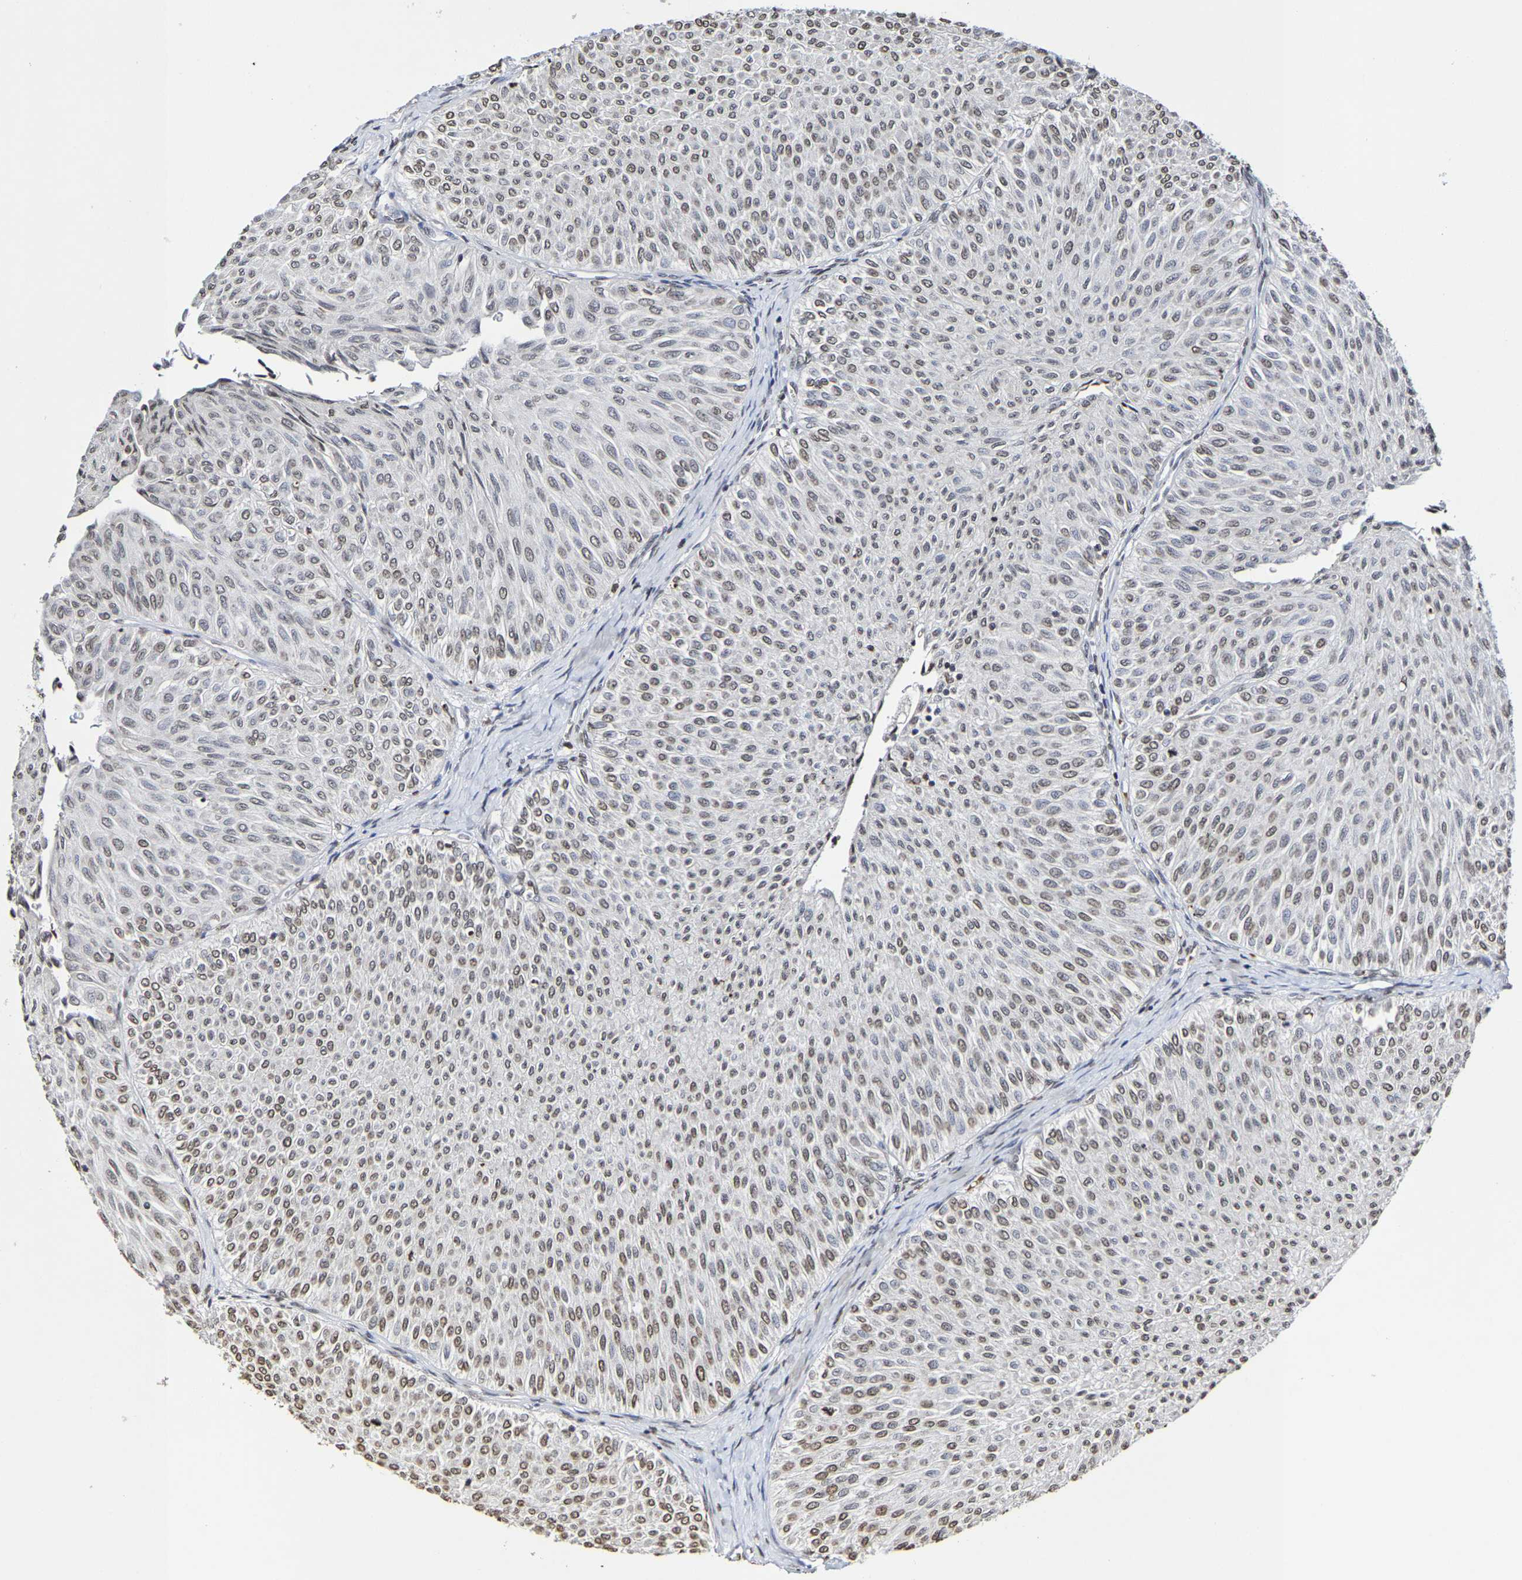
{"staining": {"intensity": "moderate", "quantity": ">75%", "location": "nuclear"}, "tissue": "urothelial cancer", "cell_type": "Tumor cells", "image_type": "cancer", "snomed": [{"axis": "morphology", "description": "Urothelial carcinoma, Low grade"}, {"axis": "topography", "description": "Urinary bladder"}], "caption": "The immunohistochemical stain shows moderate nuclear positivity in tumor cells of urothelial carcinoma (low-grade) tissue.", "gene": "ATF4", "patient": {"sex": "male", "age": 78}}